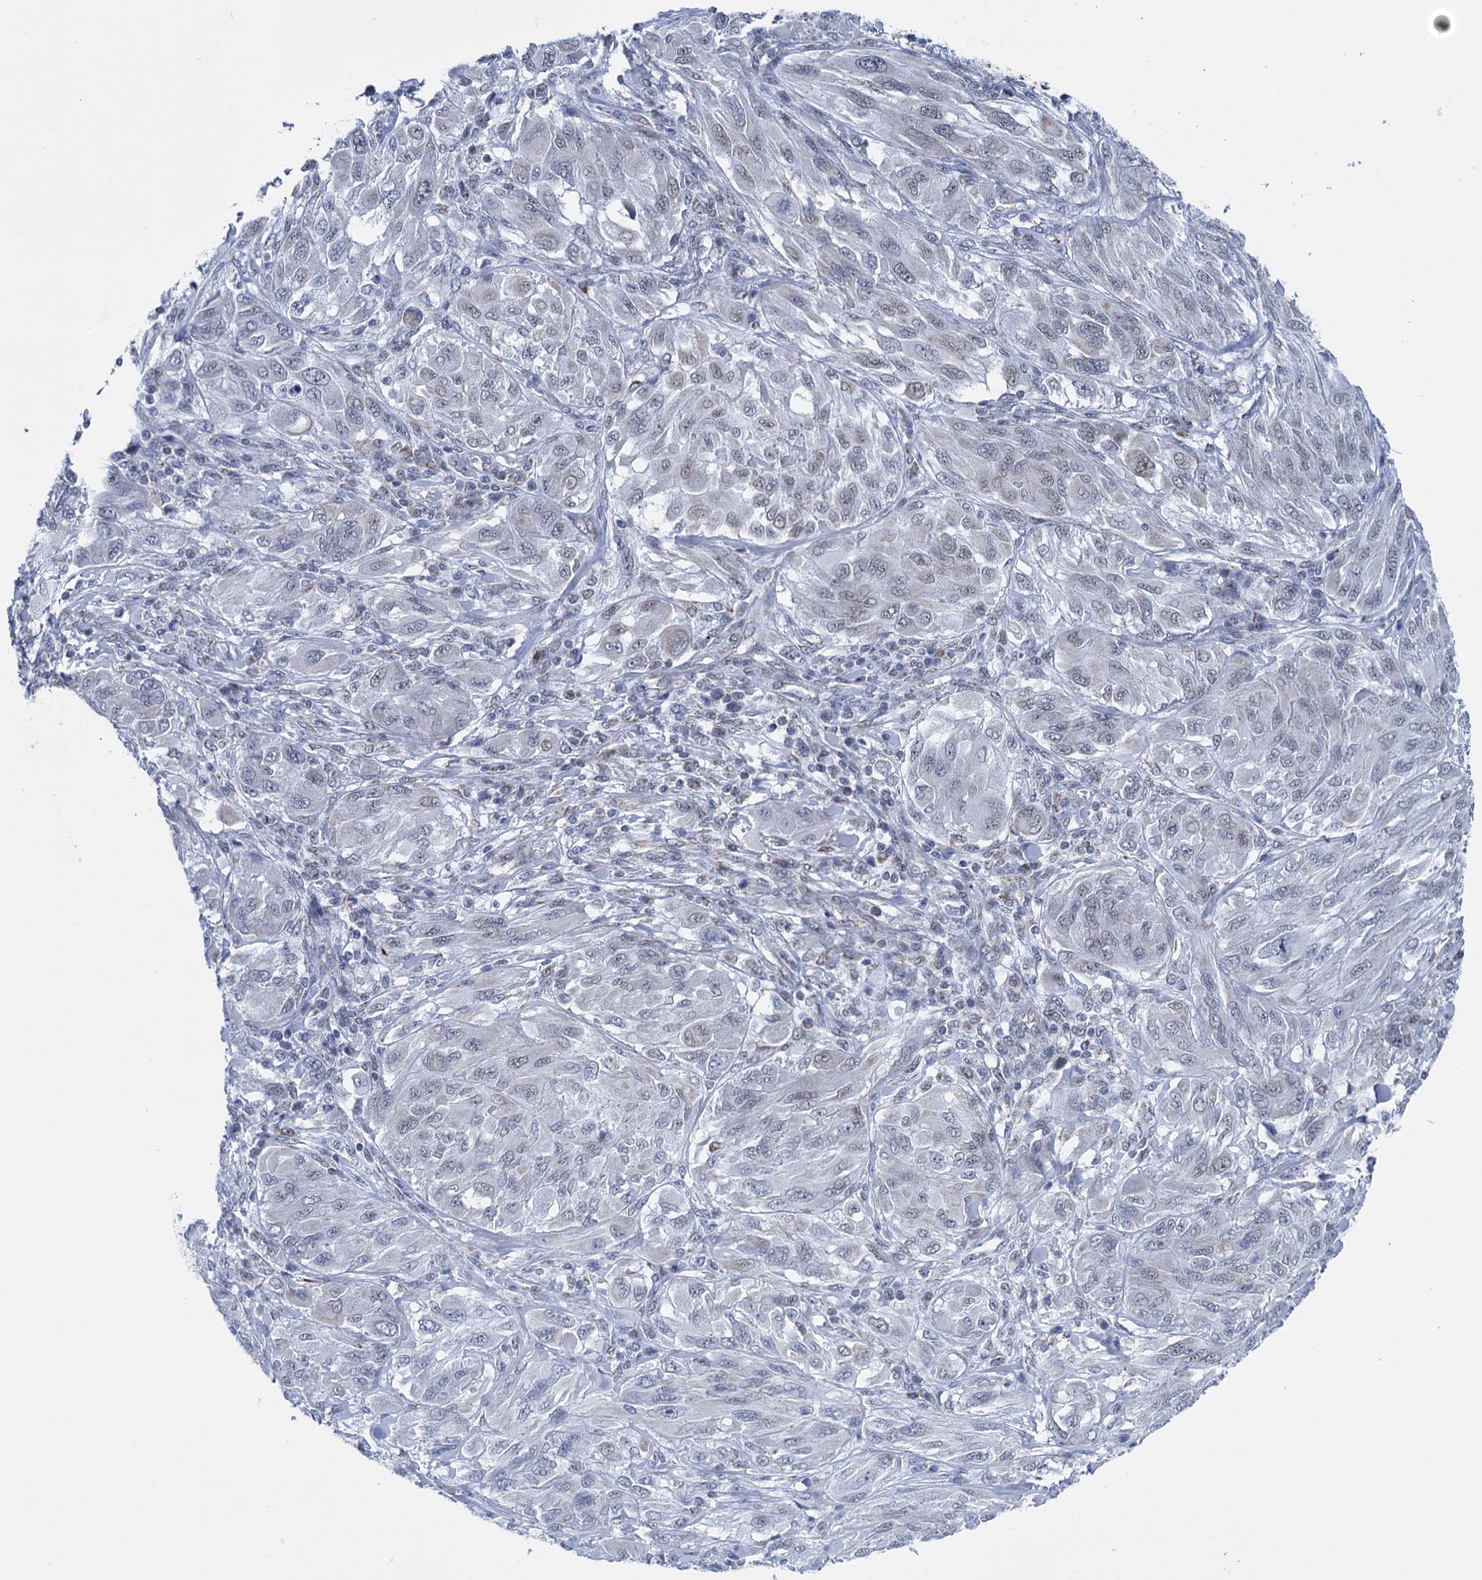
{"staining": {"intensity": "weak", "quantity": "25%-75%", "location": "nuclear"}, "tissue": "melanoma", "cell_type": "Tumor cells", "image_type": "cancer", "snomed": [{"axis": "morphology", "description": "Malignant melanoma, NOS"}, {"axis": "topography", "description": "Skin"}], "caption": "The histopathology image exhibits immunohistochemical staining of melanoma. There is weak nuclear expression is appreciated in about 25%-75% of tumor cells.", "gene": "MORN3", "patient": {"sex": "female", "age": 91}}